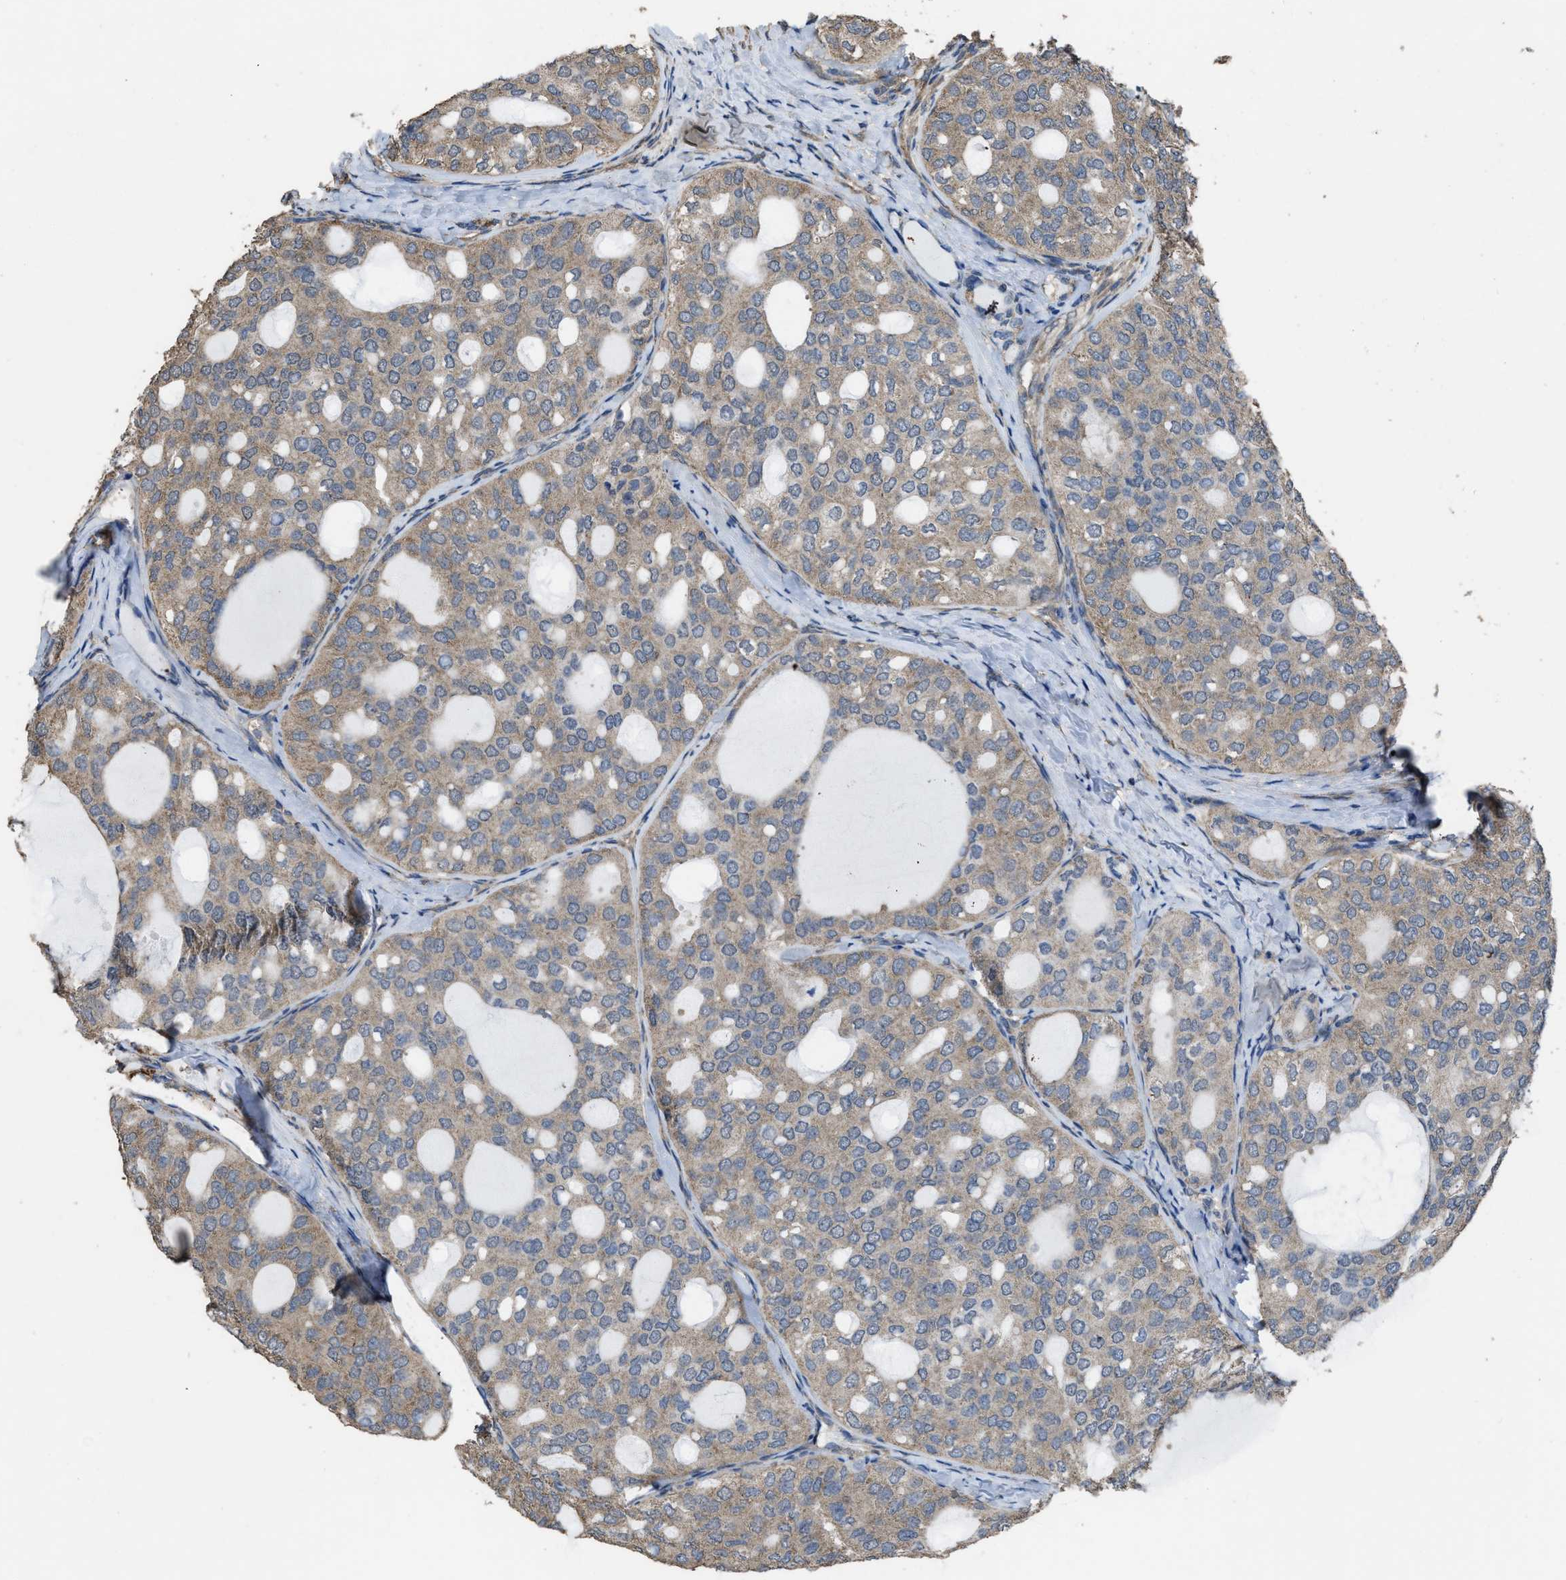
{"staining": {"intensity": "weak", "quantity": ">75%", "location": "cytoplasmic/membranous"}, "tissue": "thyroid cancer", "cell_type": "Tumor cells", "image_type": "cancer", "snomed": [{"axis": "morphology", "description": "Follicular adenoma carcinoma, NOS"}, {"axis": "topography", "description": "Thyroid gland"}], "caption": "DAB (3,3'-diaminobenzidine) immunohistochemical staining of thyroid cancer (follicular adenoma carcinoma) reveals weak cytoplasmic/membranous protein positivity in approximately >75% of tumor cells.", "gene": "ARL6", "patient": {"sex": "male", "age": 75}}